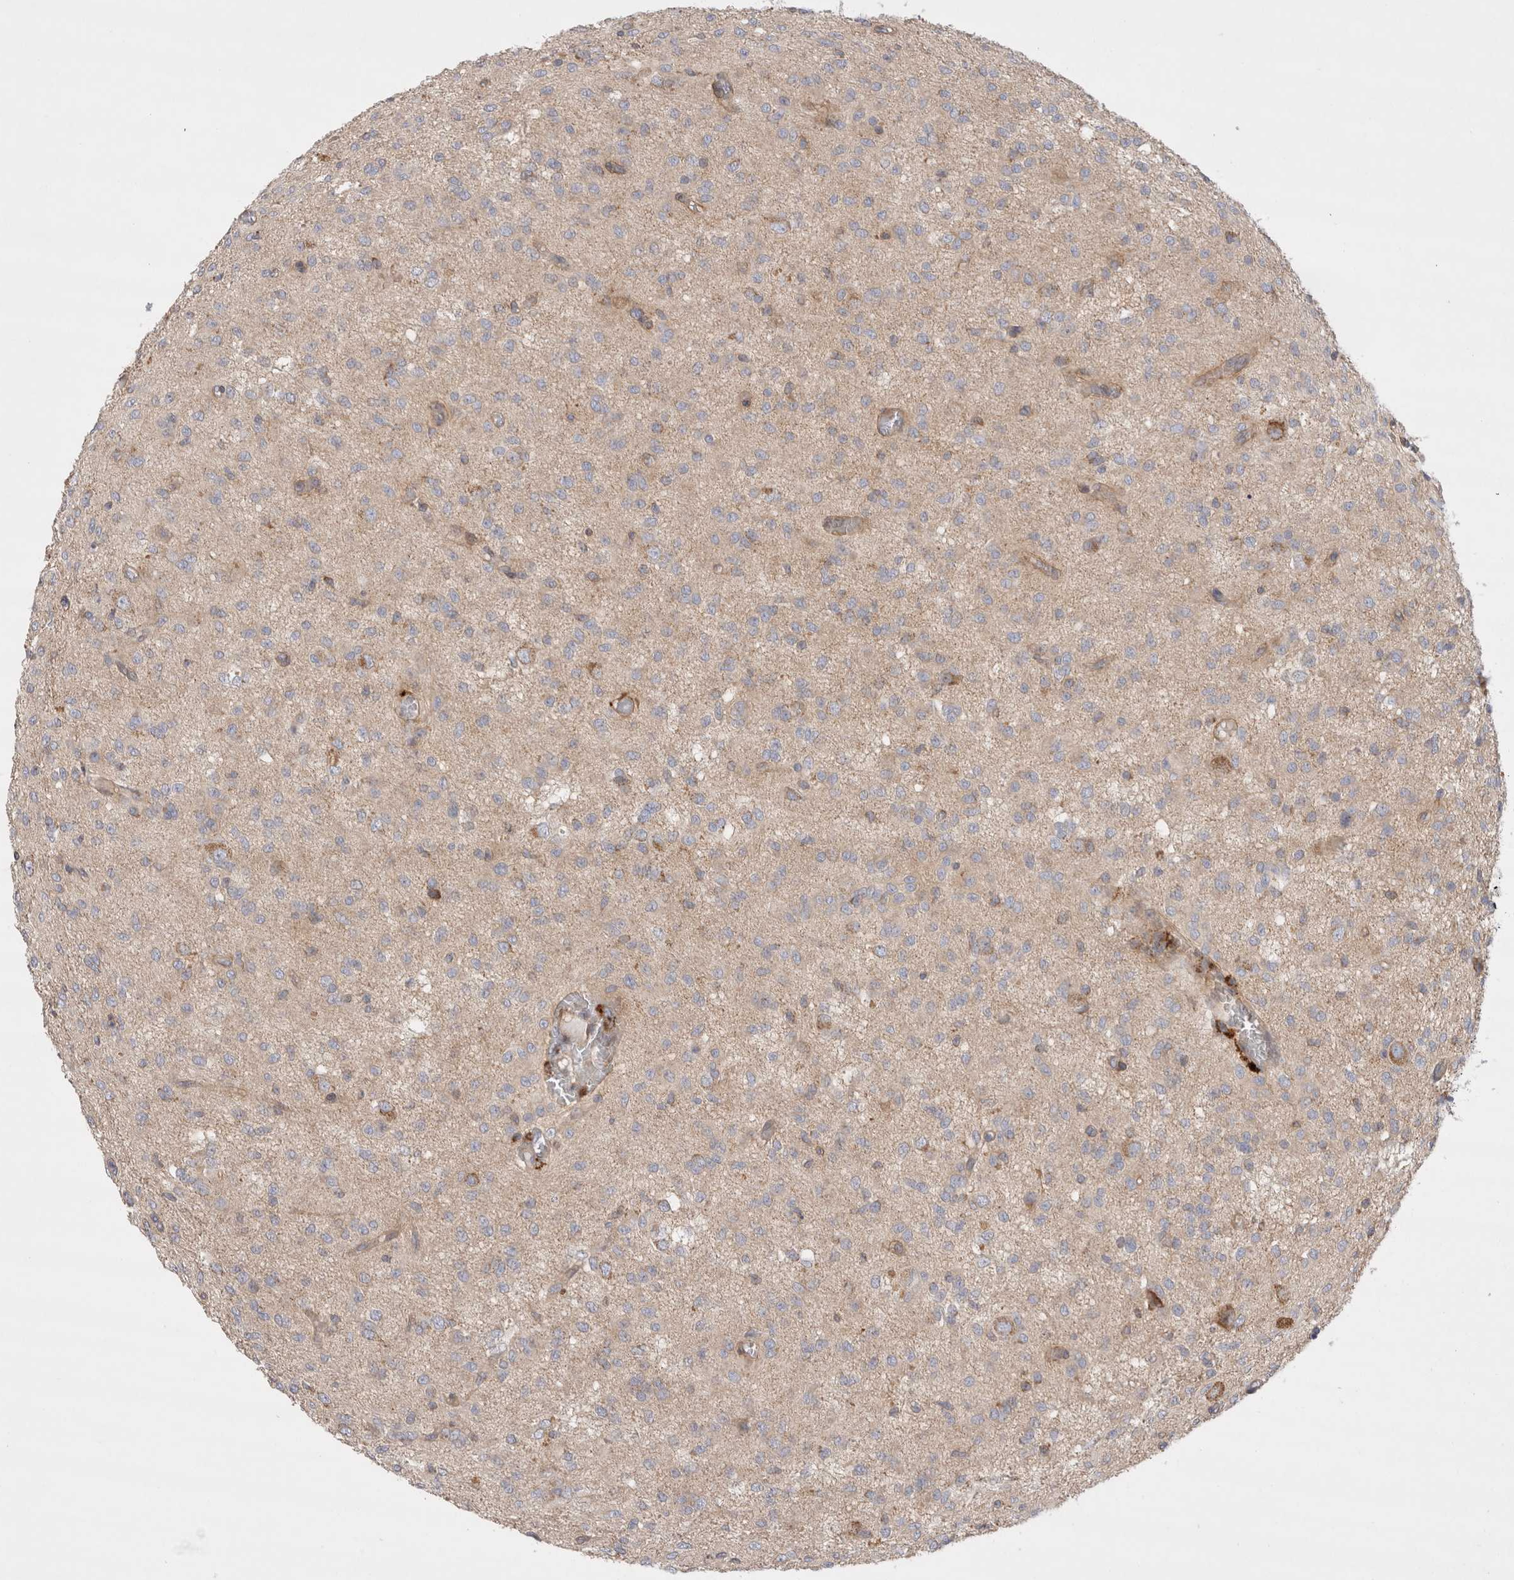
{"staining": {"intensity": "weak", "quantity": ">75%", "location": "cytoplasmic/membranous"}, "tissue": "glioma", "cell_type": "Tumor cells", "image_type": "cancer", "snomed": [{"axis": "morphology", "description": "Glioma, malignant, High grade"}, {"axis": "topography", "description": "Brain"}], "caption": "Weak cytoplasmic/membranous positivity for a protein is seen in approximately >75% of tumor cells of glioma using IHC.", "gene": "TBC1D16", "patient": {"sex": "female", "age": 59}}